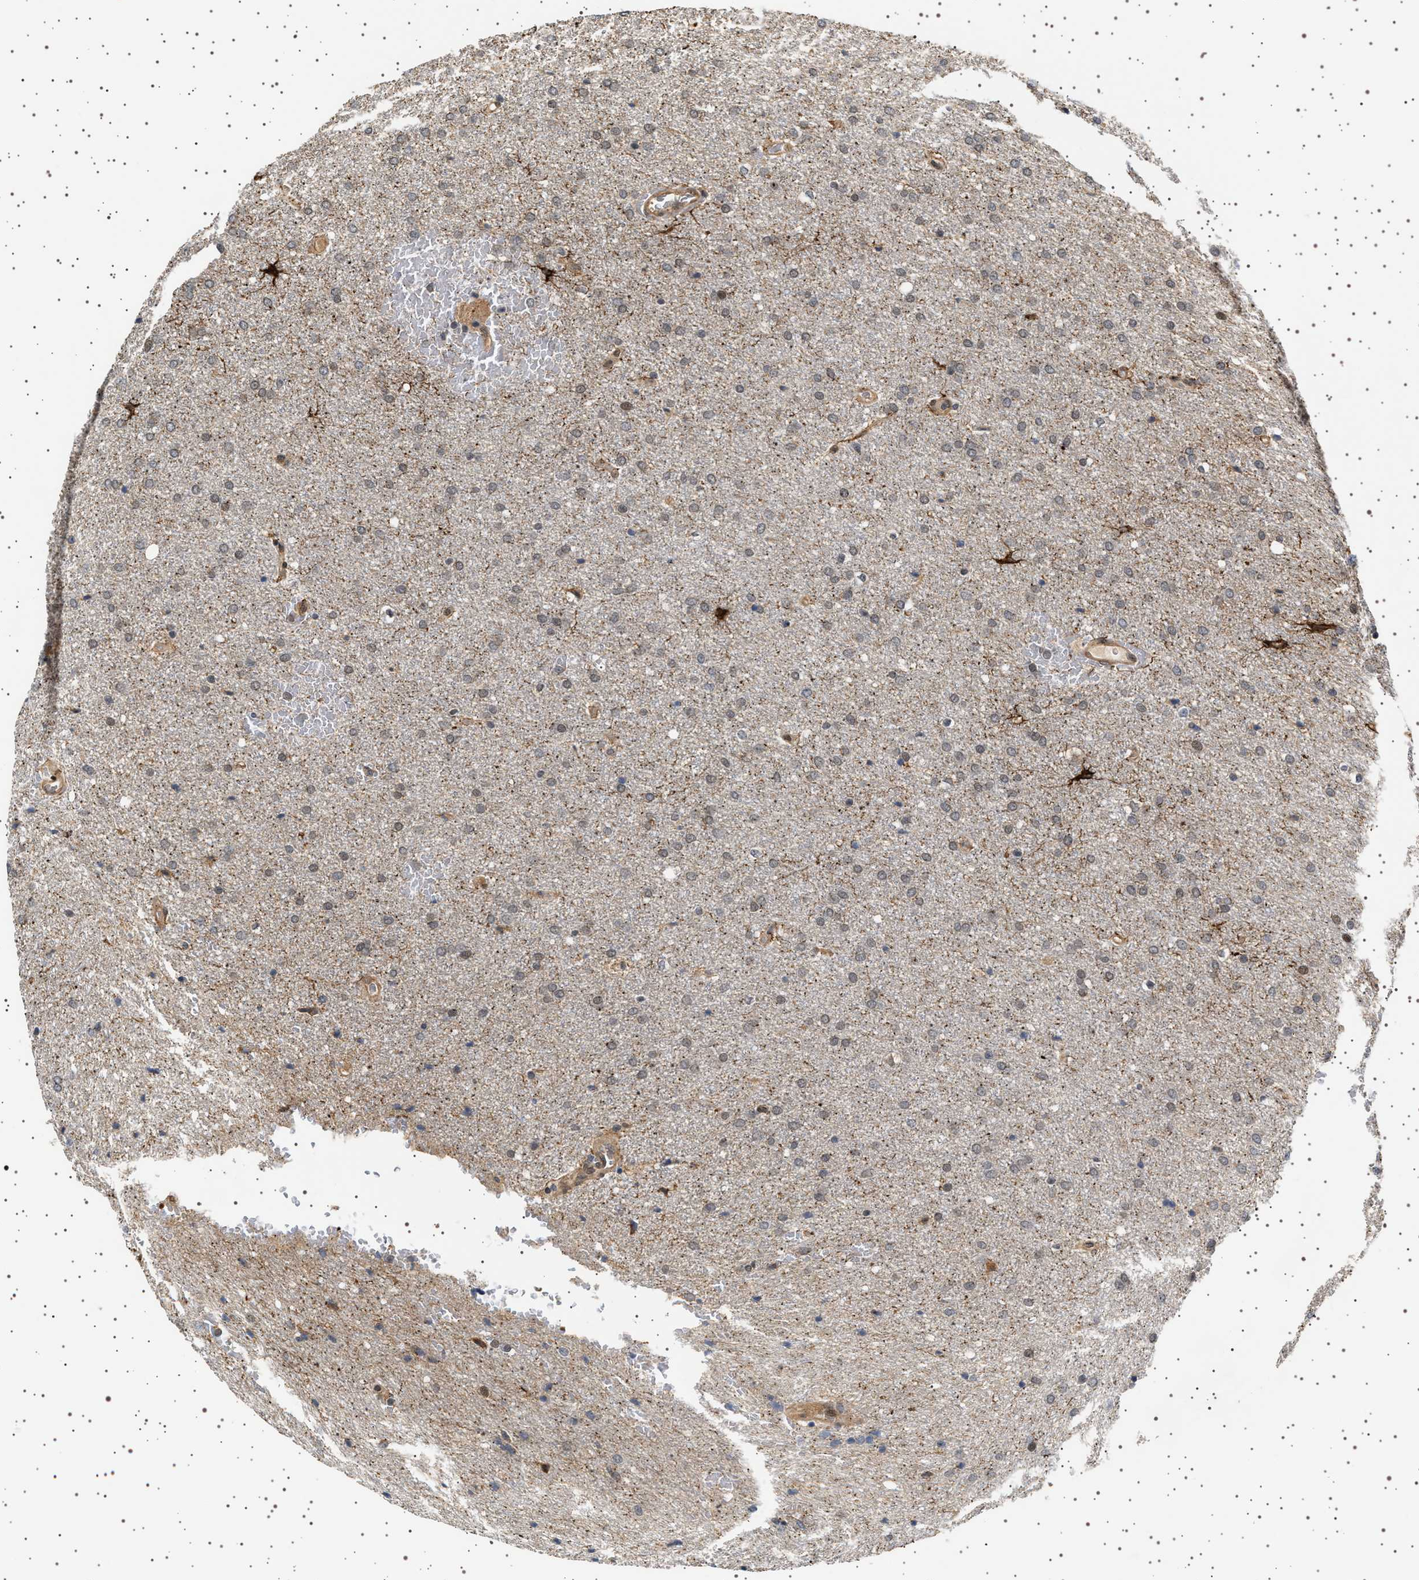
{"staining": {"intensity": "negative", "quantity": "none", "location": "none"}, "tissue": "glioma", "cell_type": "Tumor cells", "image_type": "cancer", "snomed": [{"axis": "morphology", "description": "Glioma, malignant, Low grade"}, {"axis": "topography", "description": "Brain"}], "caption": "Protein analysis of malignant glioma (low-grade) shows no significant positivity in tumor cells. (Brightfield microscopy of DAB immunohistochemistry at high magnification).", "gene": "BAG3", "patient": {"sex": "female", "age": 37}}